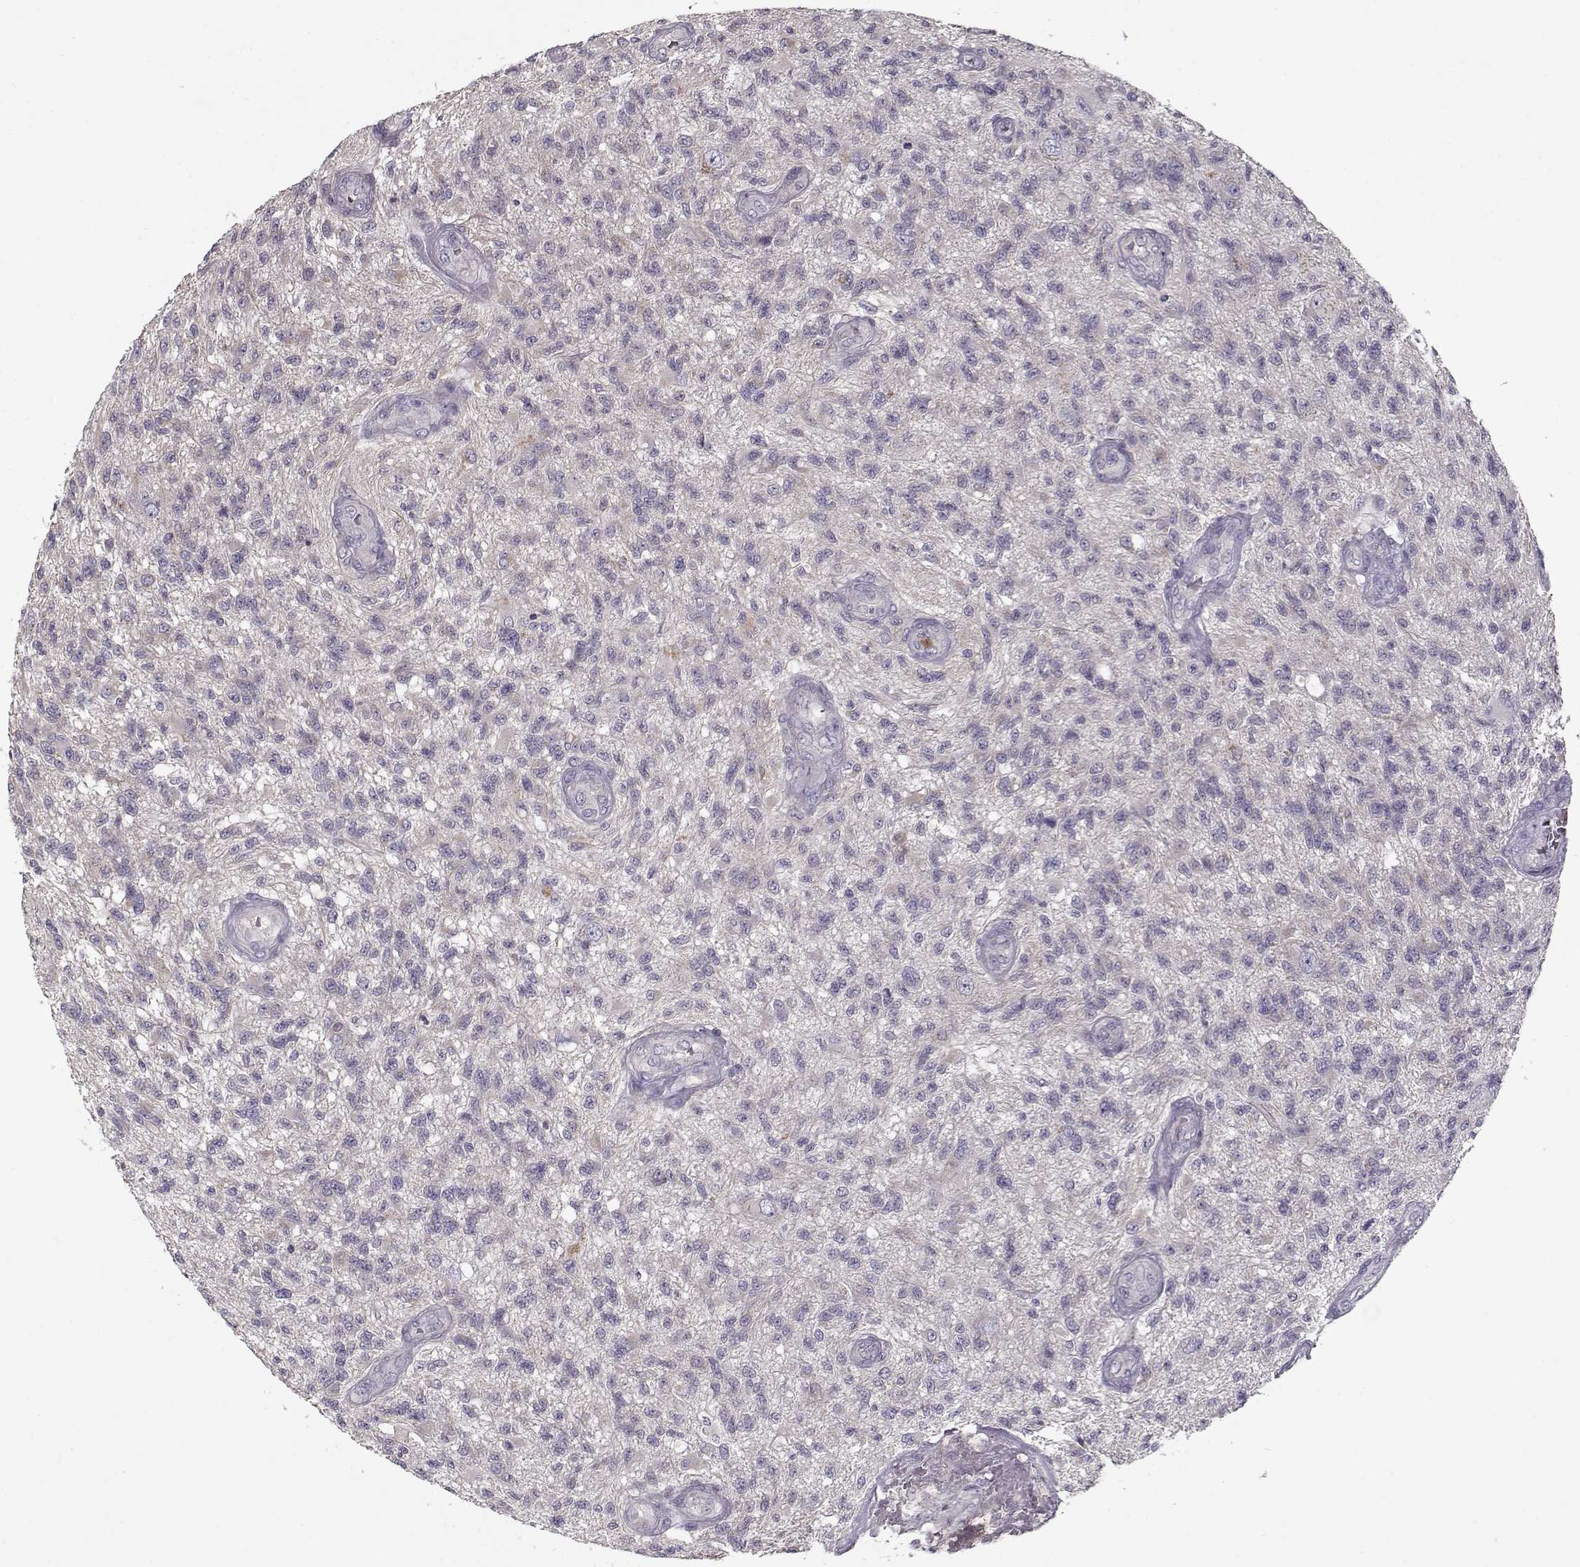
{"staining": {"intensity": "negative", "quantity": "none", "location": "none"}, "tissue": "glioma", "cell_type": "Tumor cells", "image_type": "cancer", "snomed": [{"axis": "morphology", "description": "Glioma, malignant, High grade"}, {"axis": "topography", "description": "Brain"}], "caption": "Glioma stained for a protein using immunohistochemistry displays no expression tumor cells.", "gene": "UNC13D", "patient": {"sex": "male", "age": 56}}